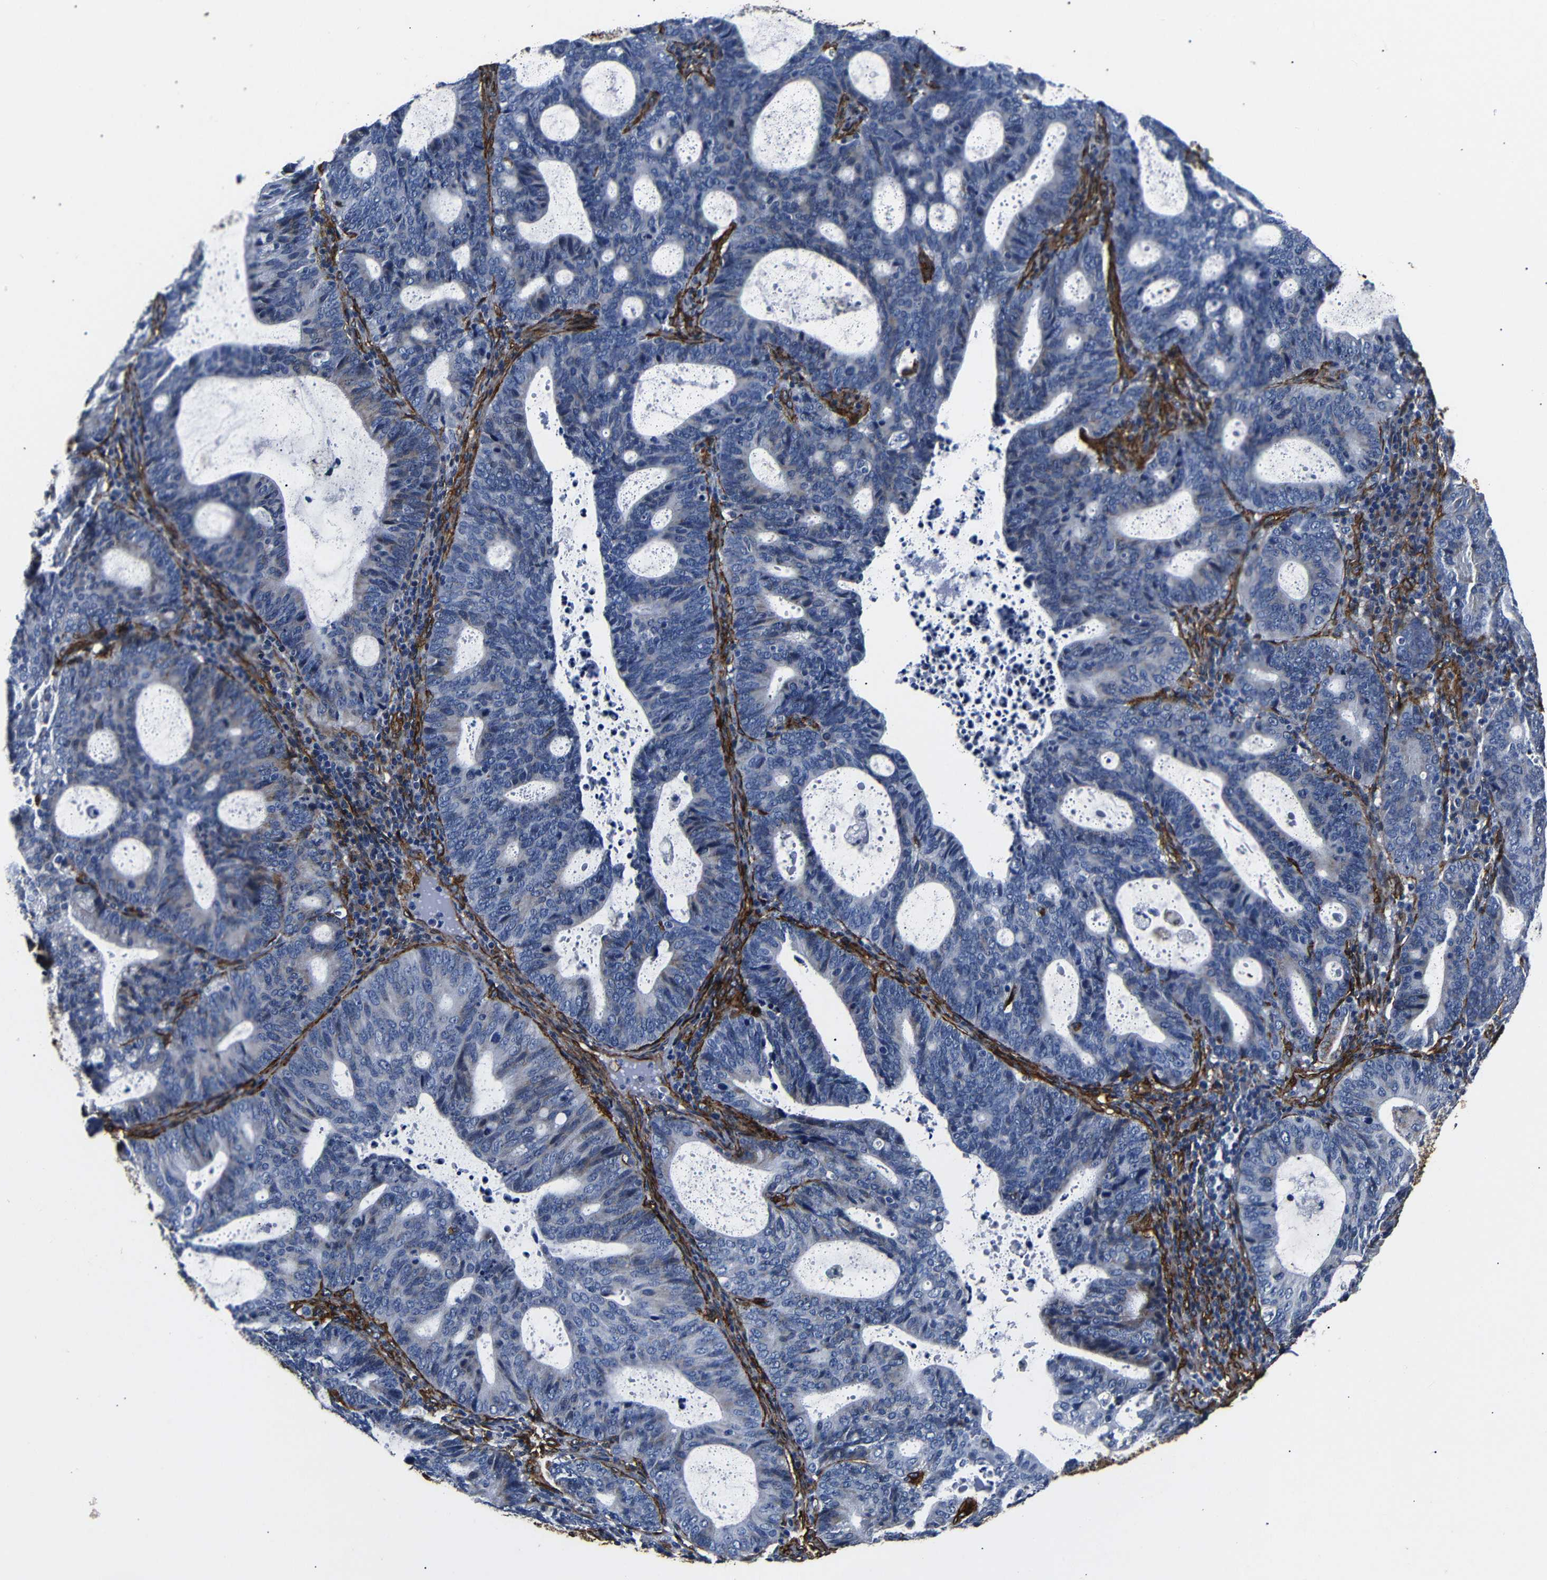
{"staining": {"intensity": "negative", "quantity": "none", "location": "none"}, "tissue": "endometrial cancer", "cell_type": "Tumor cells", "image_type": "cancer", "snomed": [{"axis": "morphology", "description": "Adenocarcinoma, NOS"}, {"axis": "topography", "description": "Uterus"}], "caption": "This is a micrograph of IHC staining of adenocarcinoma (endometrial), which shows no positivity in tumor cells.", "gene": "CAV2", "patient": {"sex": "female", "age": 83}}